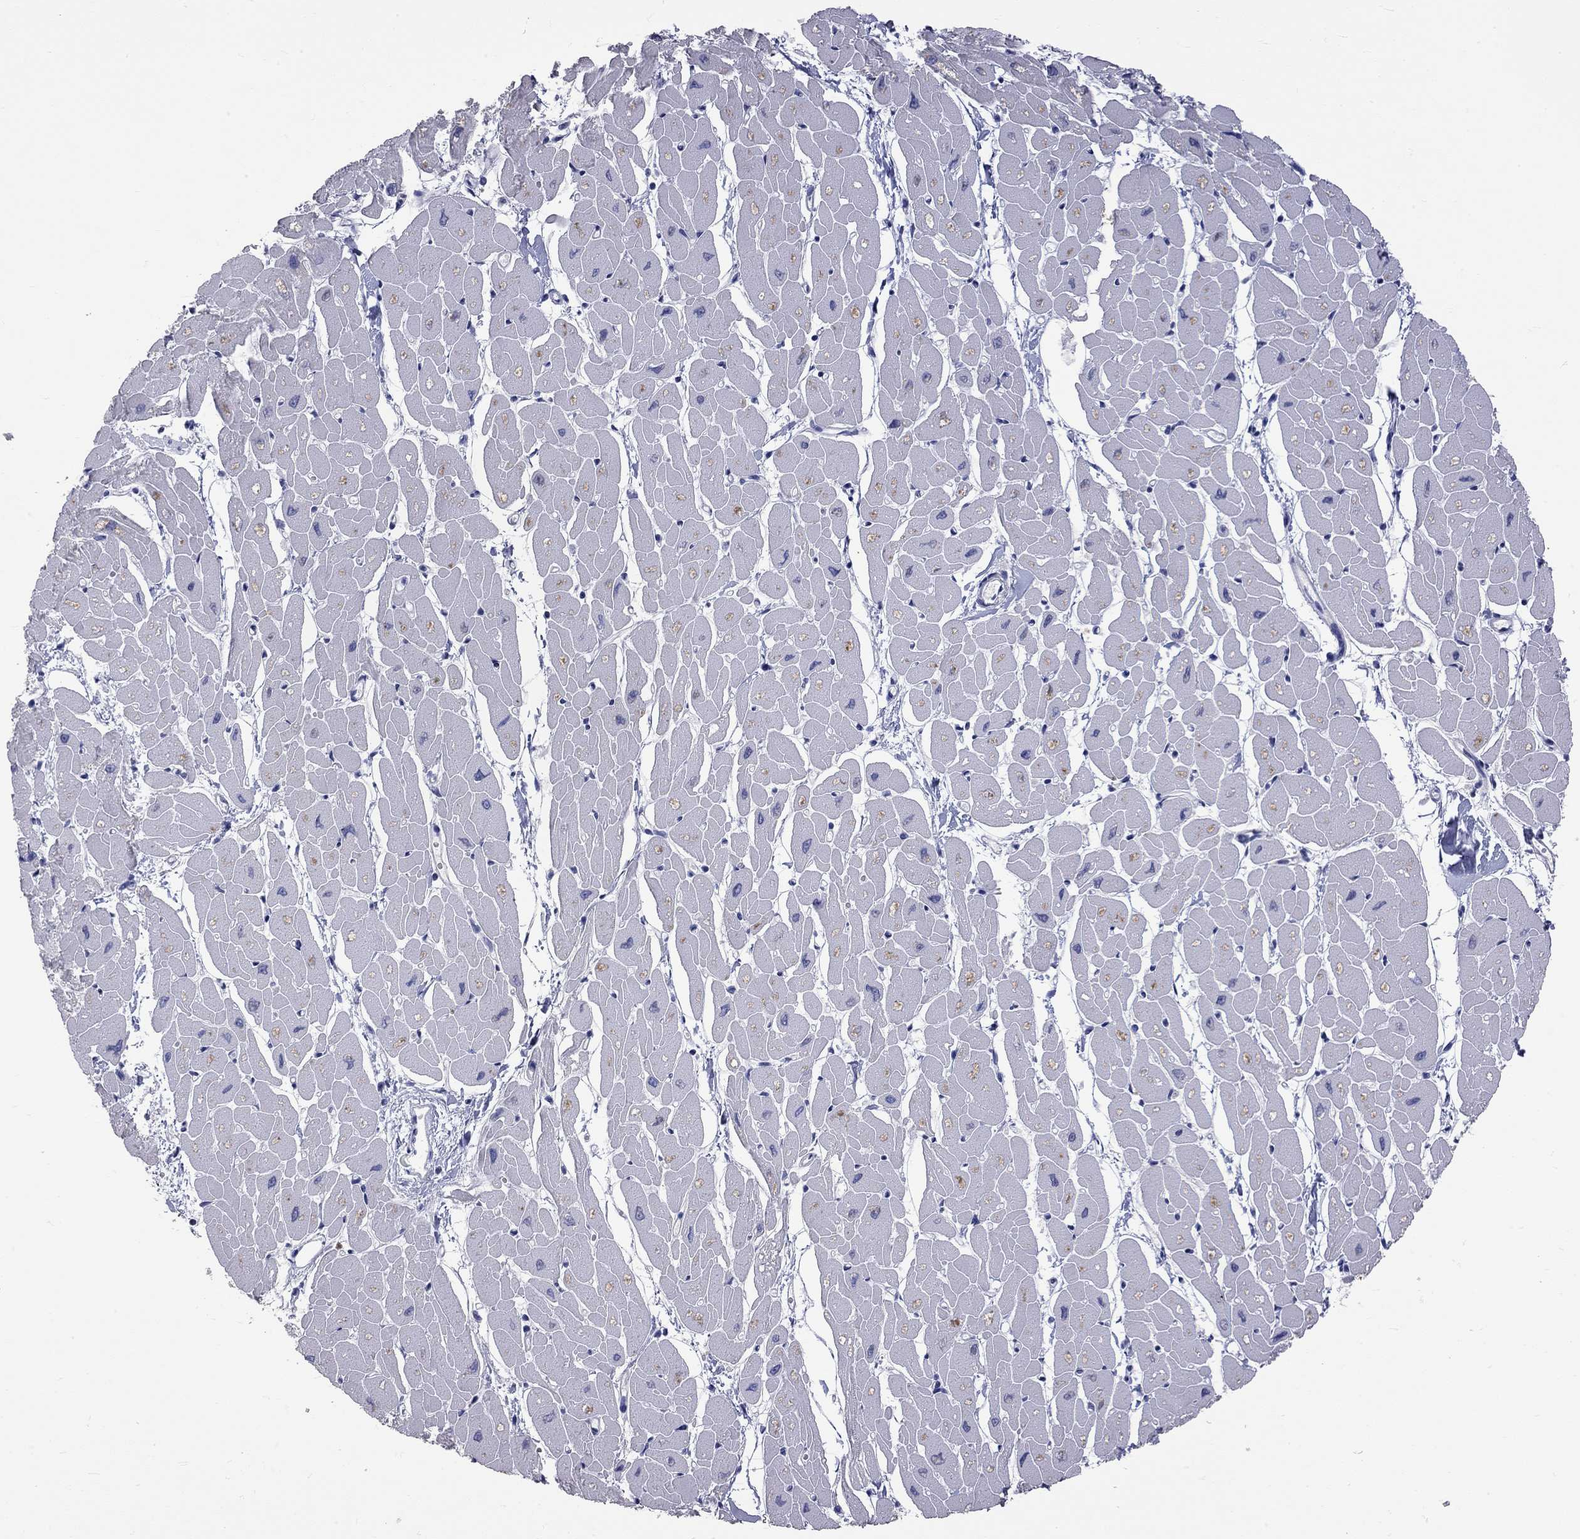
{"staining": {"intensity": "negative", "quantity": "none", "location": "none"}, "tissue": "heart muscle", "cell_type": "Cardiomyocytes", "image_type": "normal", "snomed": [{"axis": "morphology", "description": "Normal tissue, NOS"}, {"axis": "topography", "description": "Heart"}], "caption": "Immunohistochemistry of benign heart muscle shows no expression in cardiomyocytes. (DAB (3,3'-diaminobenzidine) IHC with hematoxylin counter stain).", "gene": "OPRK1", "patient": {"sex": "male", "age": 57}}